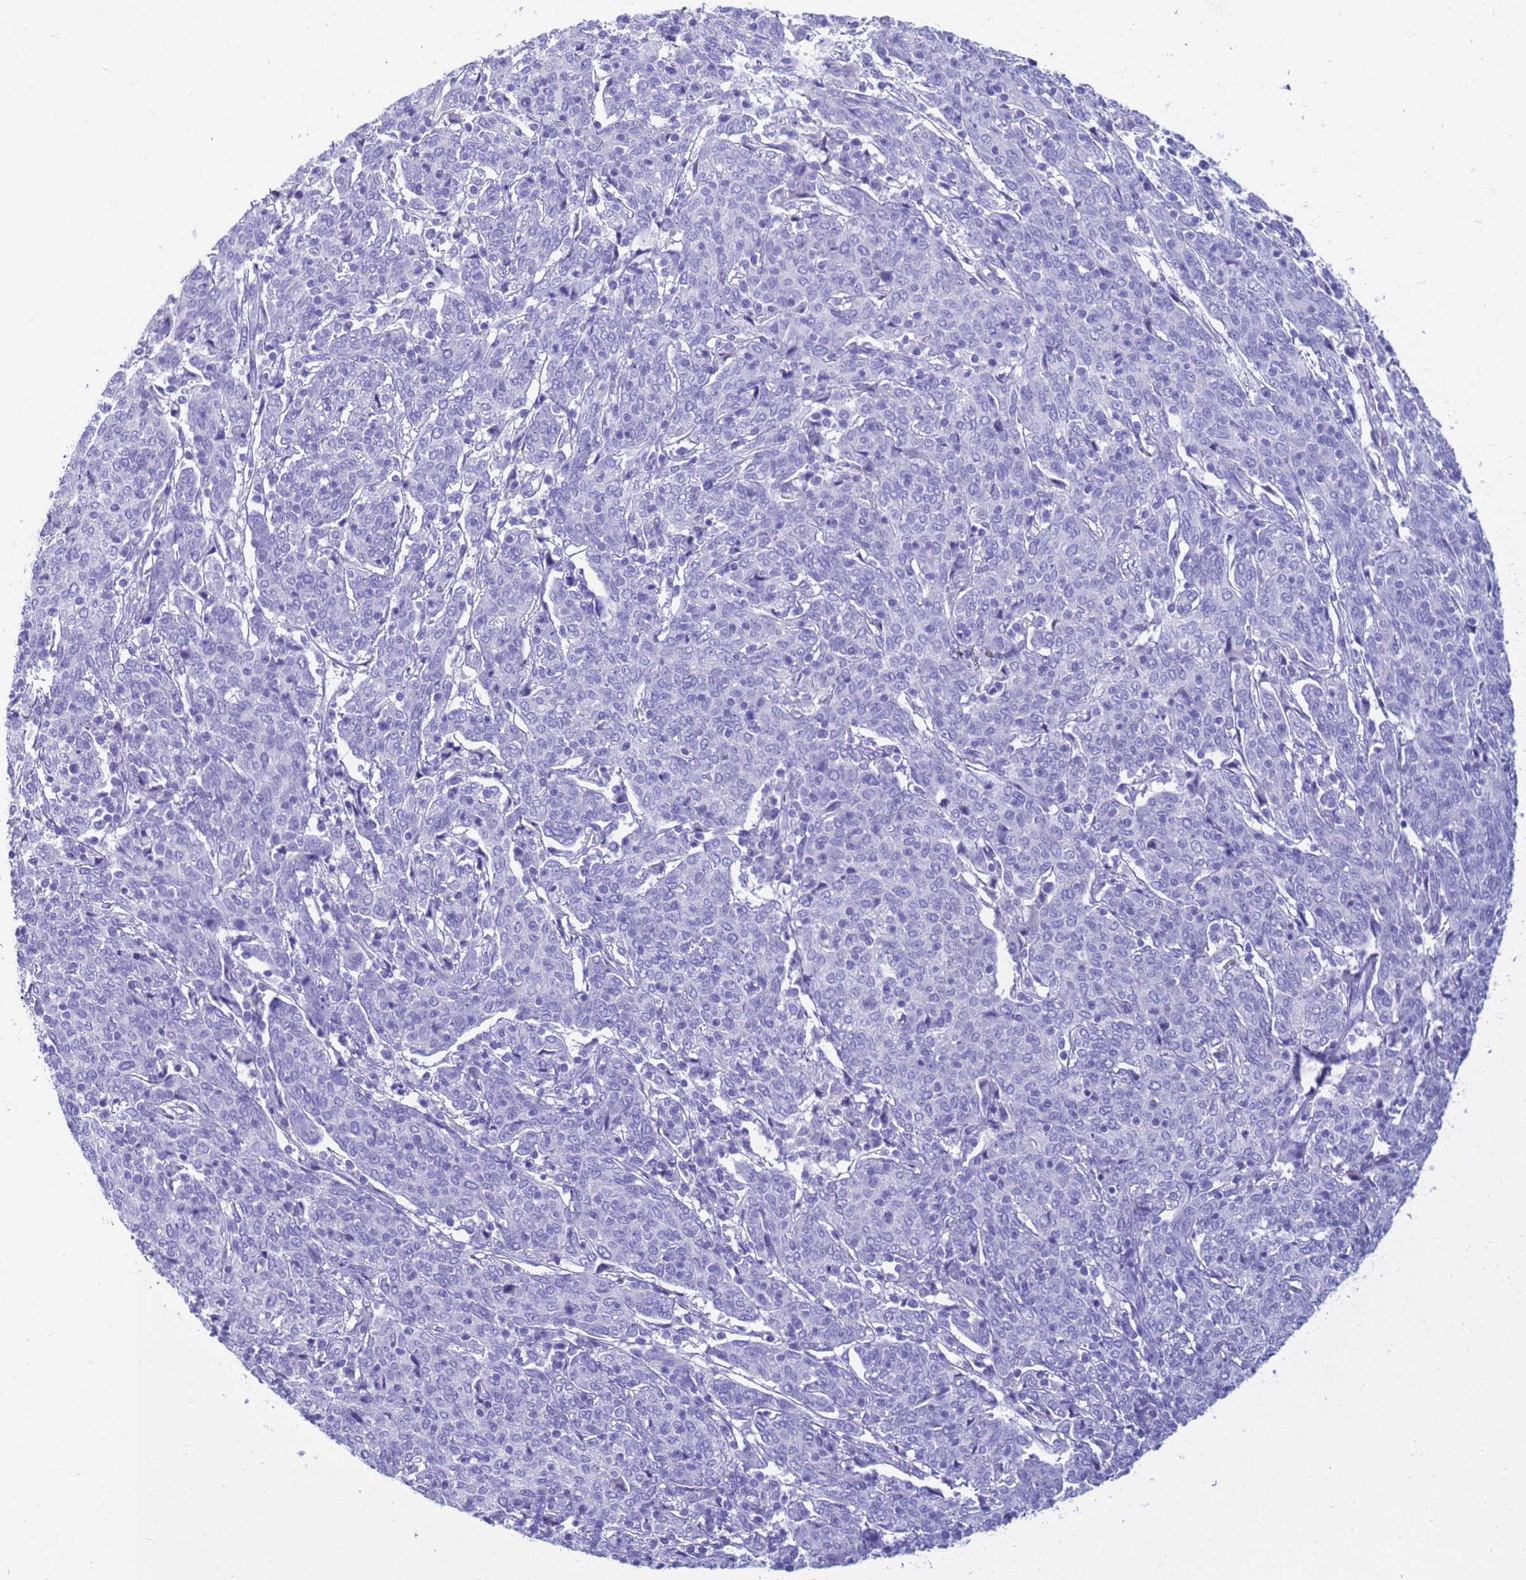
{"staining": {"intensity": "negative", "quantity": "none", "location": "none"}, "tissue": "cervical cancer", "cell_type": "Tumor cells", "image_type": "cancer", "snomed": [{"axis": "morphology", "description": "Squamous cell carcinoma, NOS"}, {"axis": "topography", "description": "Cervix"}], "caption": "IHC histopathology image of neoplastic tissue: cervical squamous cell carcinoma stained with DAB (3,3'-diaminobenzidine) demonstrates no significant protein expression in tumor cells.", "gene": "SYCN", "patient": {"sex": "female", "age": 67}}